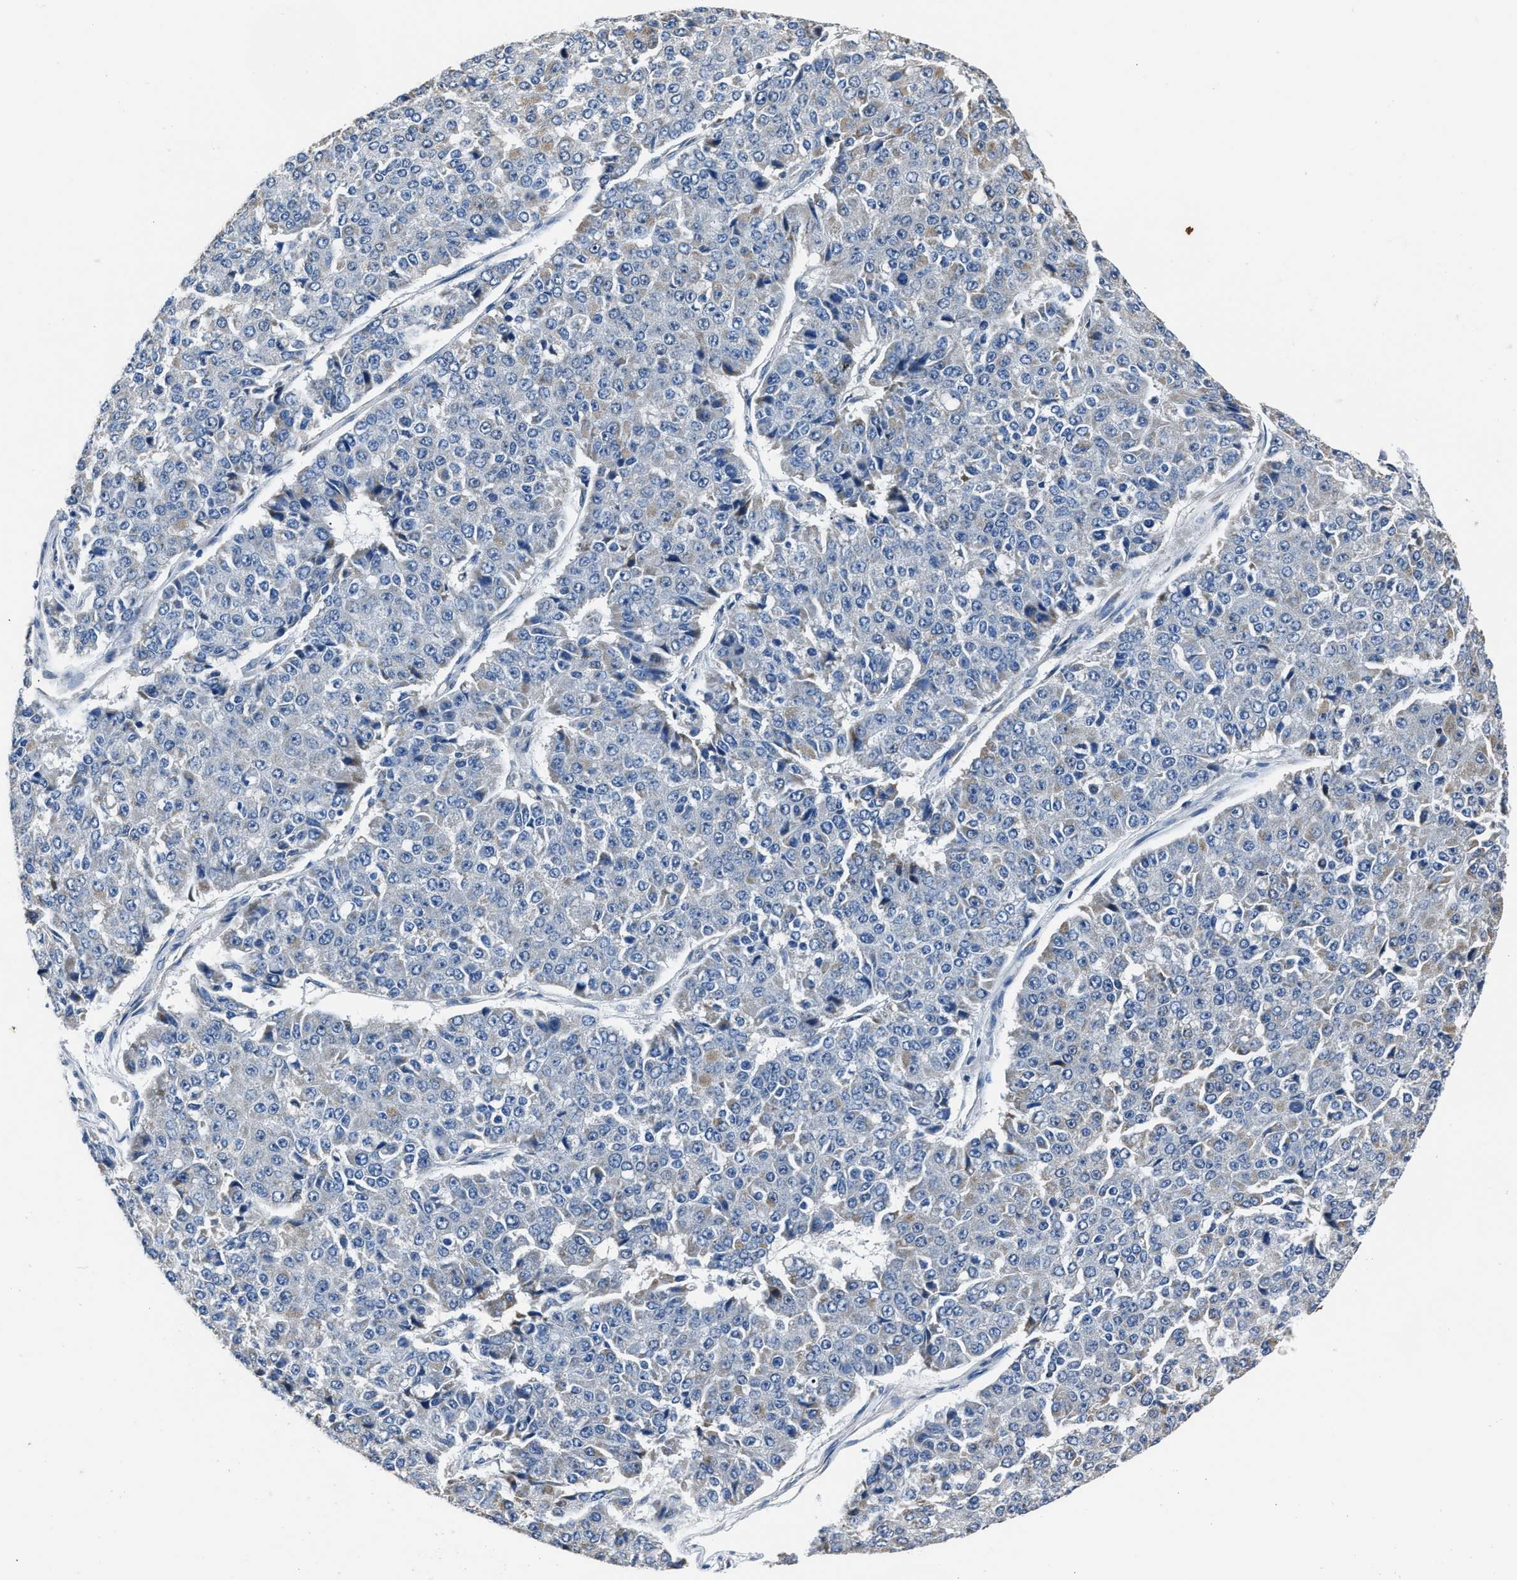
{"staining": {"intensity": "weak", "quantity": "<25%", "location": "cytoplasmic/membranous"}, "tissue": "pancreatic cancer", "cell_type": "Tumor cells", "image_type": "cancer", "snomed": [{"axis": "morphology", "description": "Adenocarcinoma, NOS"}, {"axis": "topography", "description": "Pancreas"}], "caption": "Human pancreatic adenocarcinoma stained for a protein using IHC exhibits no staining in tumor cells.", "gene": "NSUN5", "patient": {"sex": "male", "age": 50}}